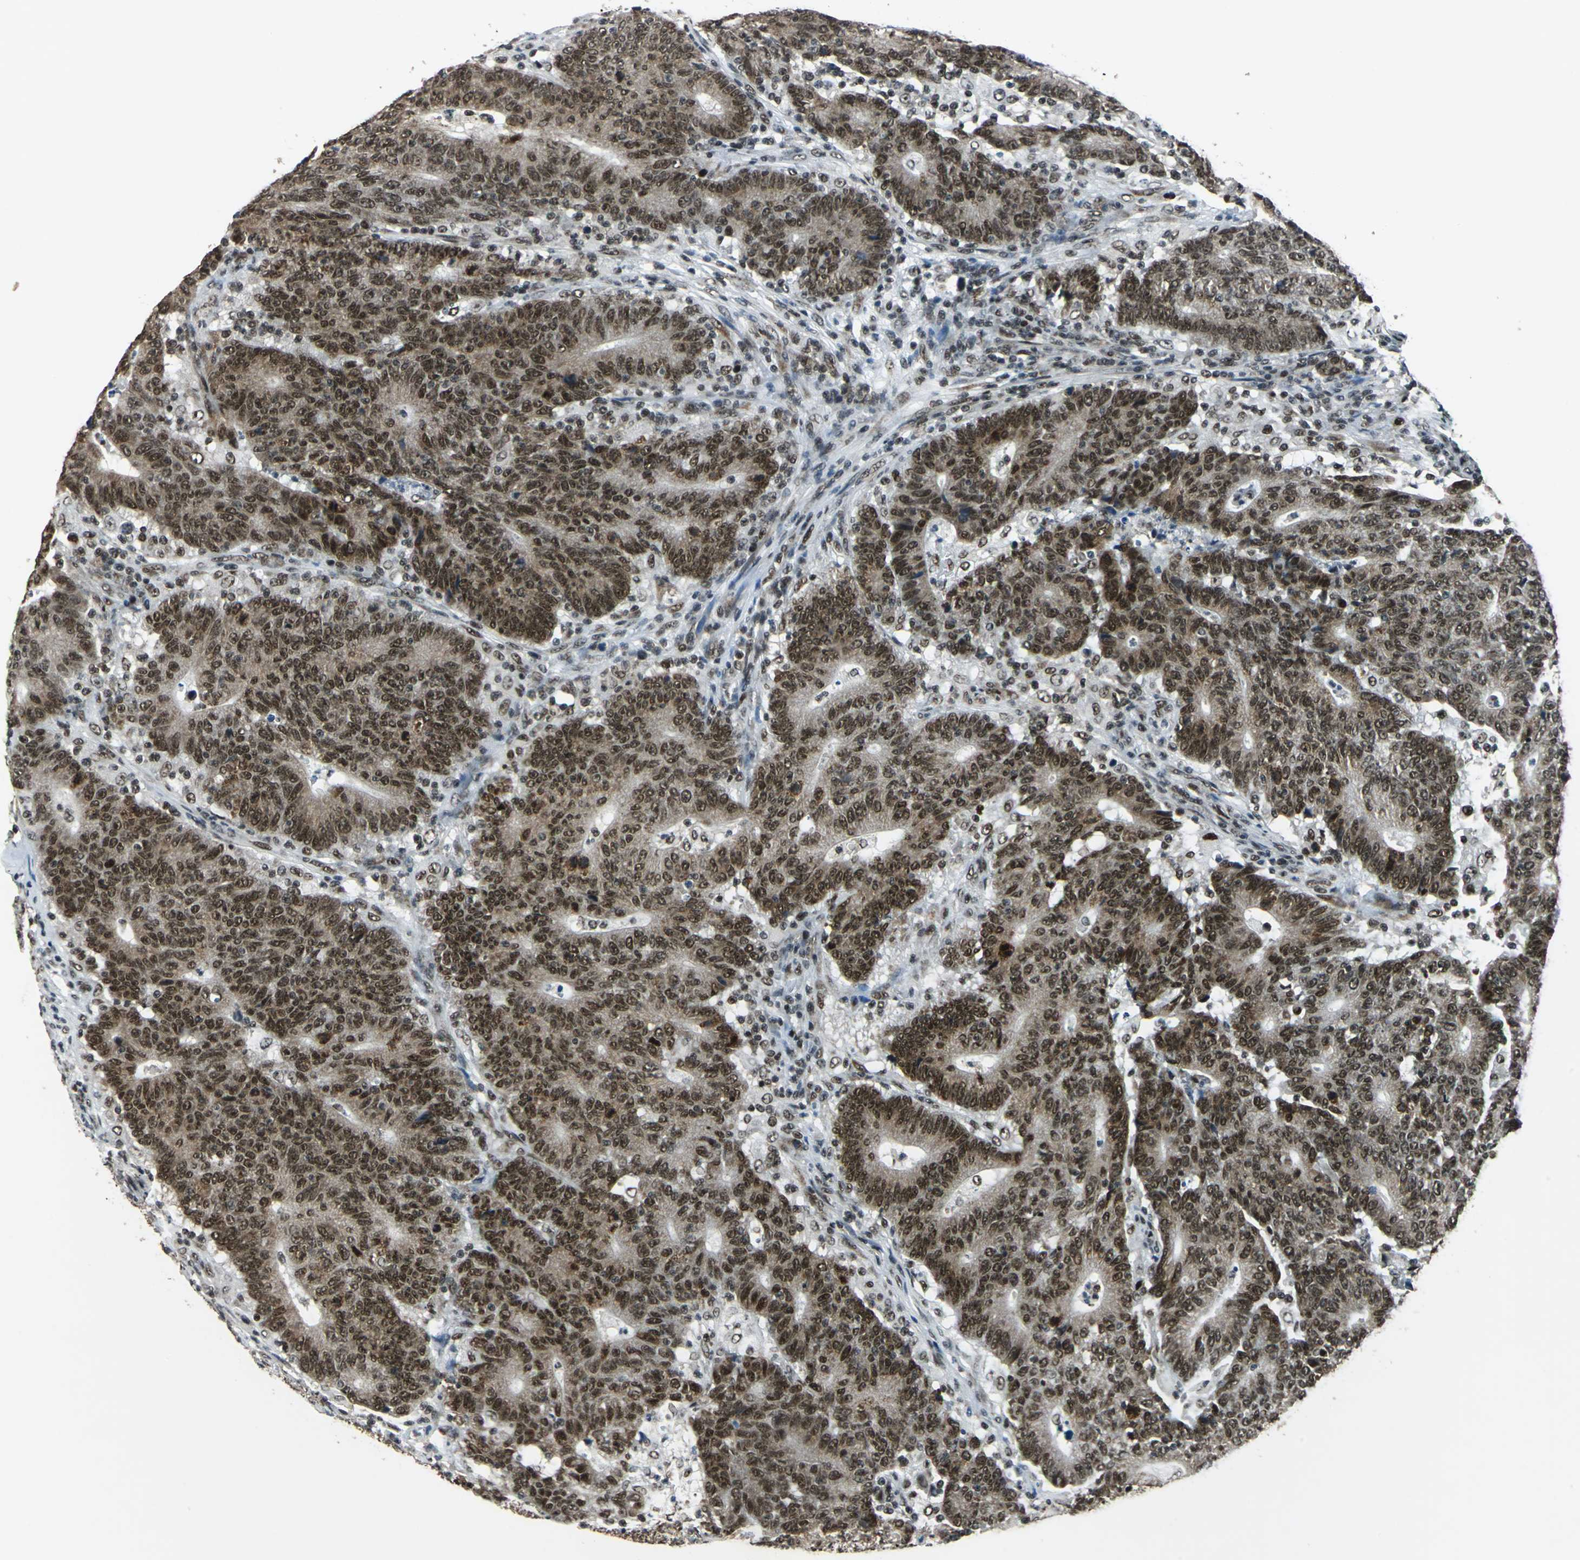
{"staining": {"intensity": "strong", "quantity": ">75%", "location": "cytoplasmic/membranous,nuclear"}, "tissue": "colorectal cancer", "cell_type": "Tumor cells", "image_type": "cancer", "snomed": [{"axis": "morphology", "description": "Normal tissue, NOS"}, {"axis": "morphology", "description": "Adenocarcinoma, NOS"}, {"axis": "topography", "description": "Colon"}], "caption": "Colorectal cancer was stained to show a protein in brown. There is high levels of strong cytoplasmic/membranous and nuclear staining in about >75% of tumor cells.", "gene": "BCLAF1", "patient": {"sex": "female", "age": 75}}